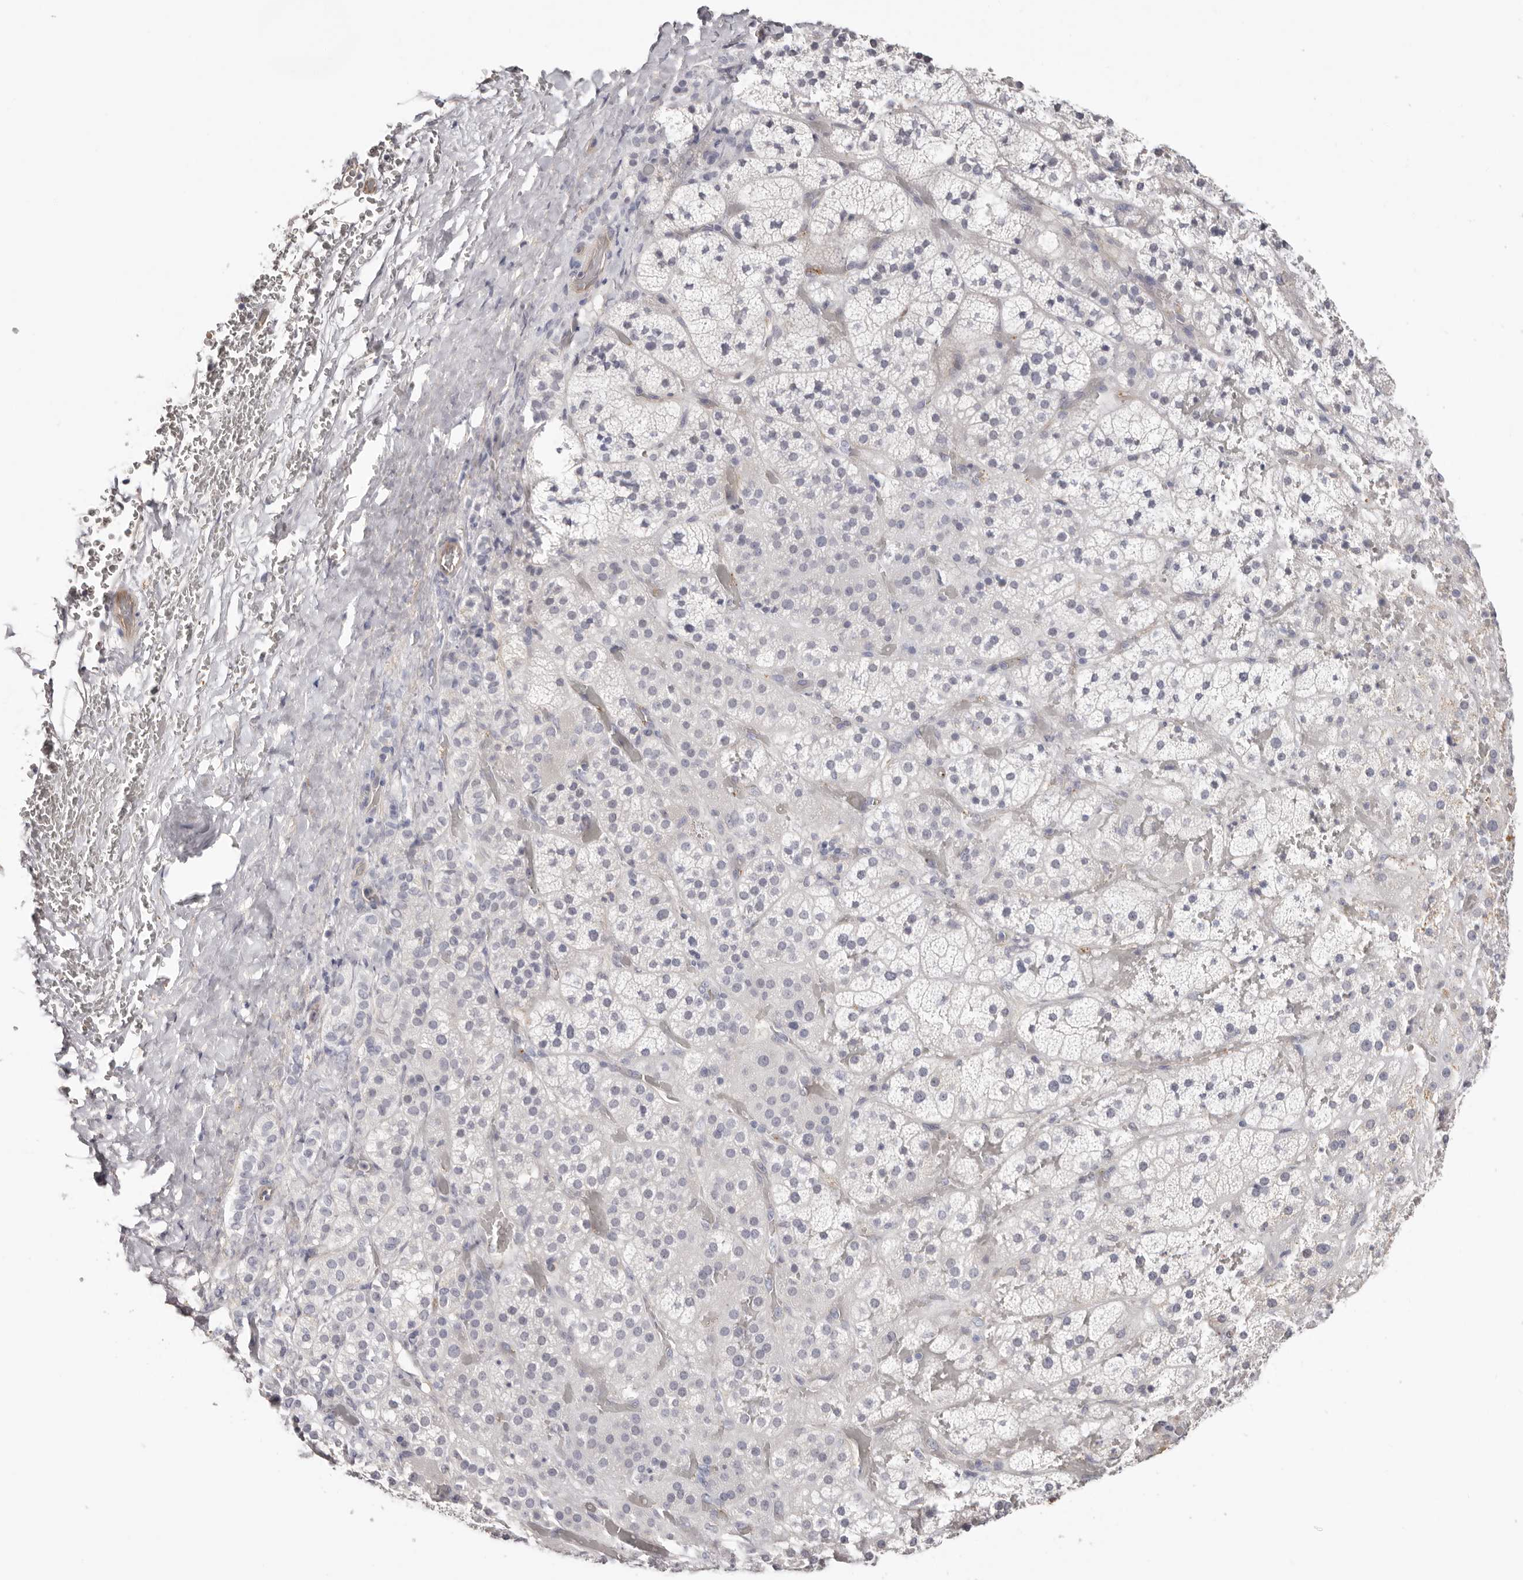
{"staining": {"intensity": "moderate", "quantity": "<25%", "location": "cytoplasmic/membranous"}, "tissue": "adrenal gland", "cell_type": "Glandular cells", "image_type": "normal", "snomed": [{"axis": "morphology", "description": "Normal tissue, NOS"}, {"axis": "topography", "description": "Adrenal gland"}], "caption": "This micrograph displays unremarkable adrenal gland stained with IHC to label a protein in brown. The cytoplasmic/membranous of glandular cells show moderate positivity for the protein. Nuclei are counter-stained blue.", "gene": "PKDCC", "patient": {"sex": "male", "age": 57}}